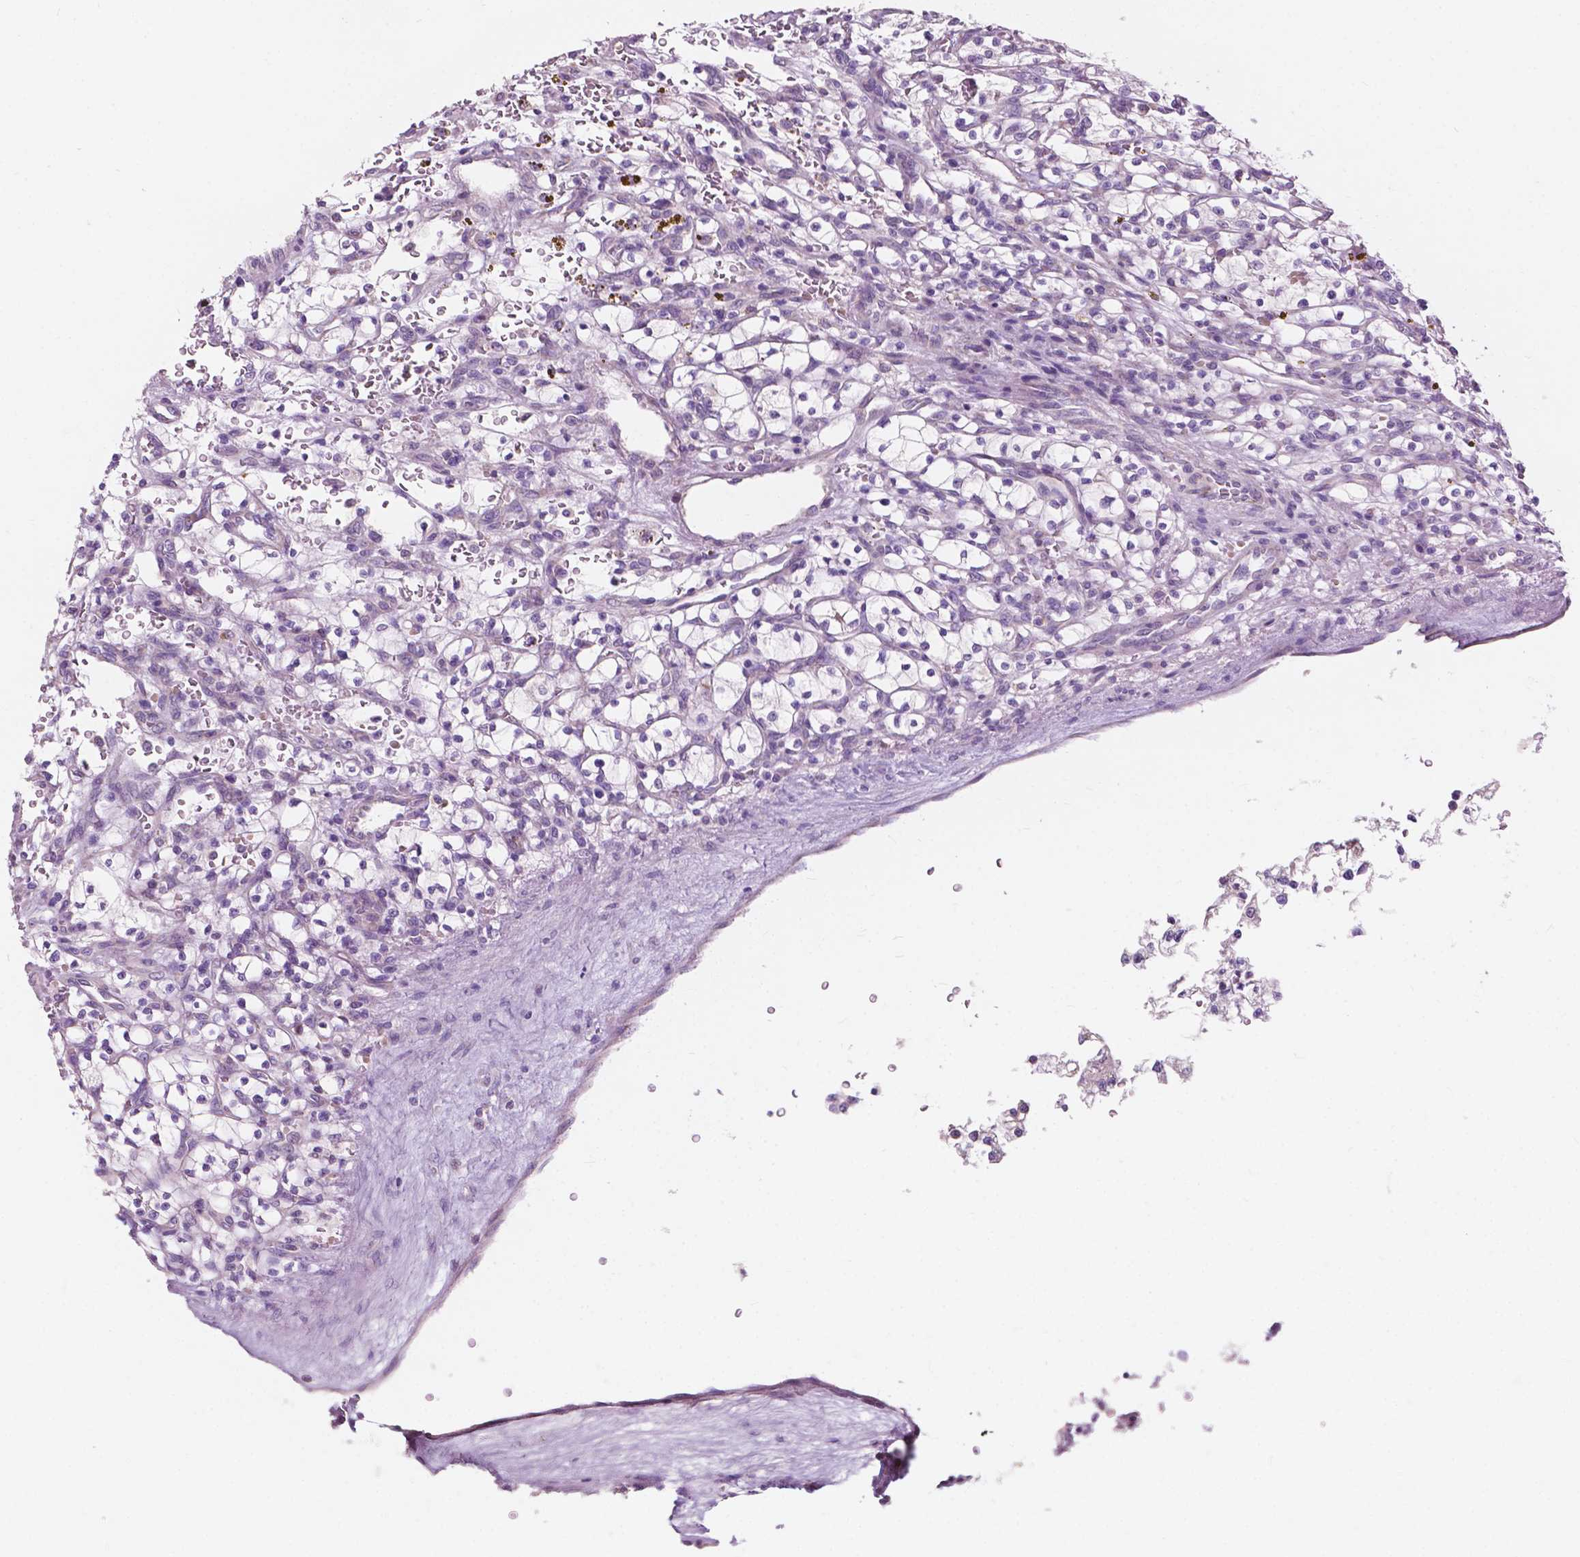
{"staining": {"intensity": "negative", "quantity": "none", "location": "none"}, "tissue": "renal cancer", "cell_type": "Tumor cells", "image_type": "cancer", "snomed": [{"axis": "morphology", "description": "Adenocarcinoma, NOS"}, {"axis": "topography", "description": "Kidney"}], "caption": "Immunohistochemical staining of renal adenocarcinoma displays no significant staining in tumor cells.", "gene": "NDUFS1", "patient": {"sex": "female", "age": 64}}